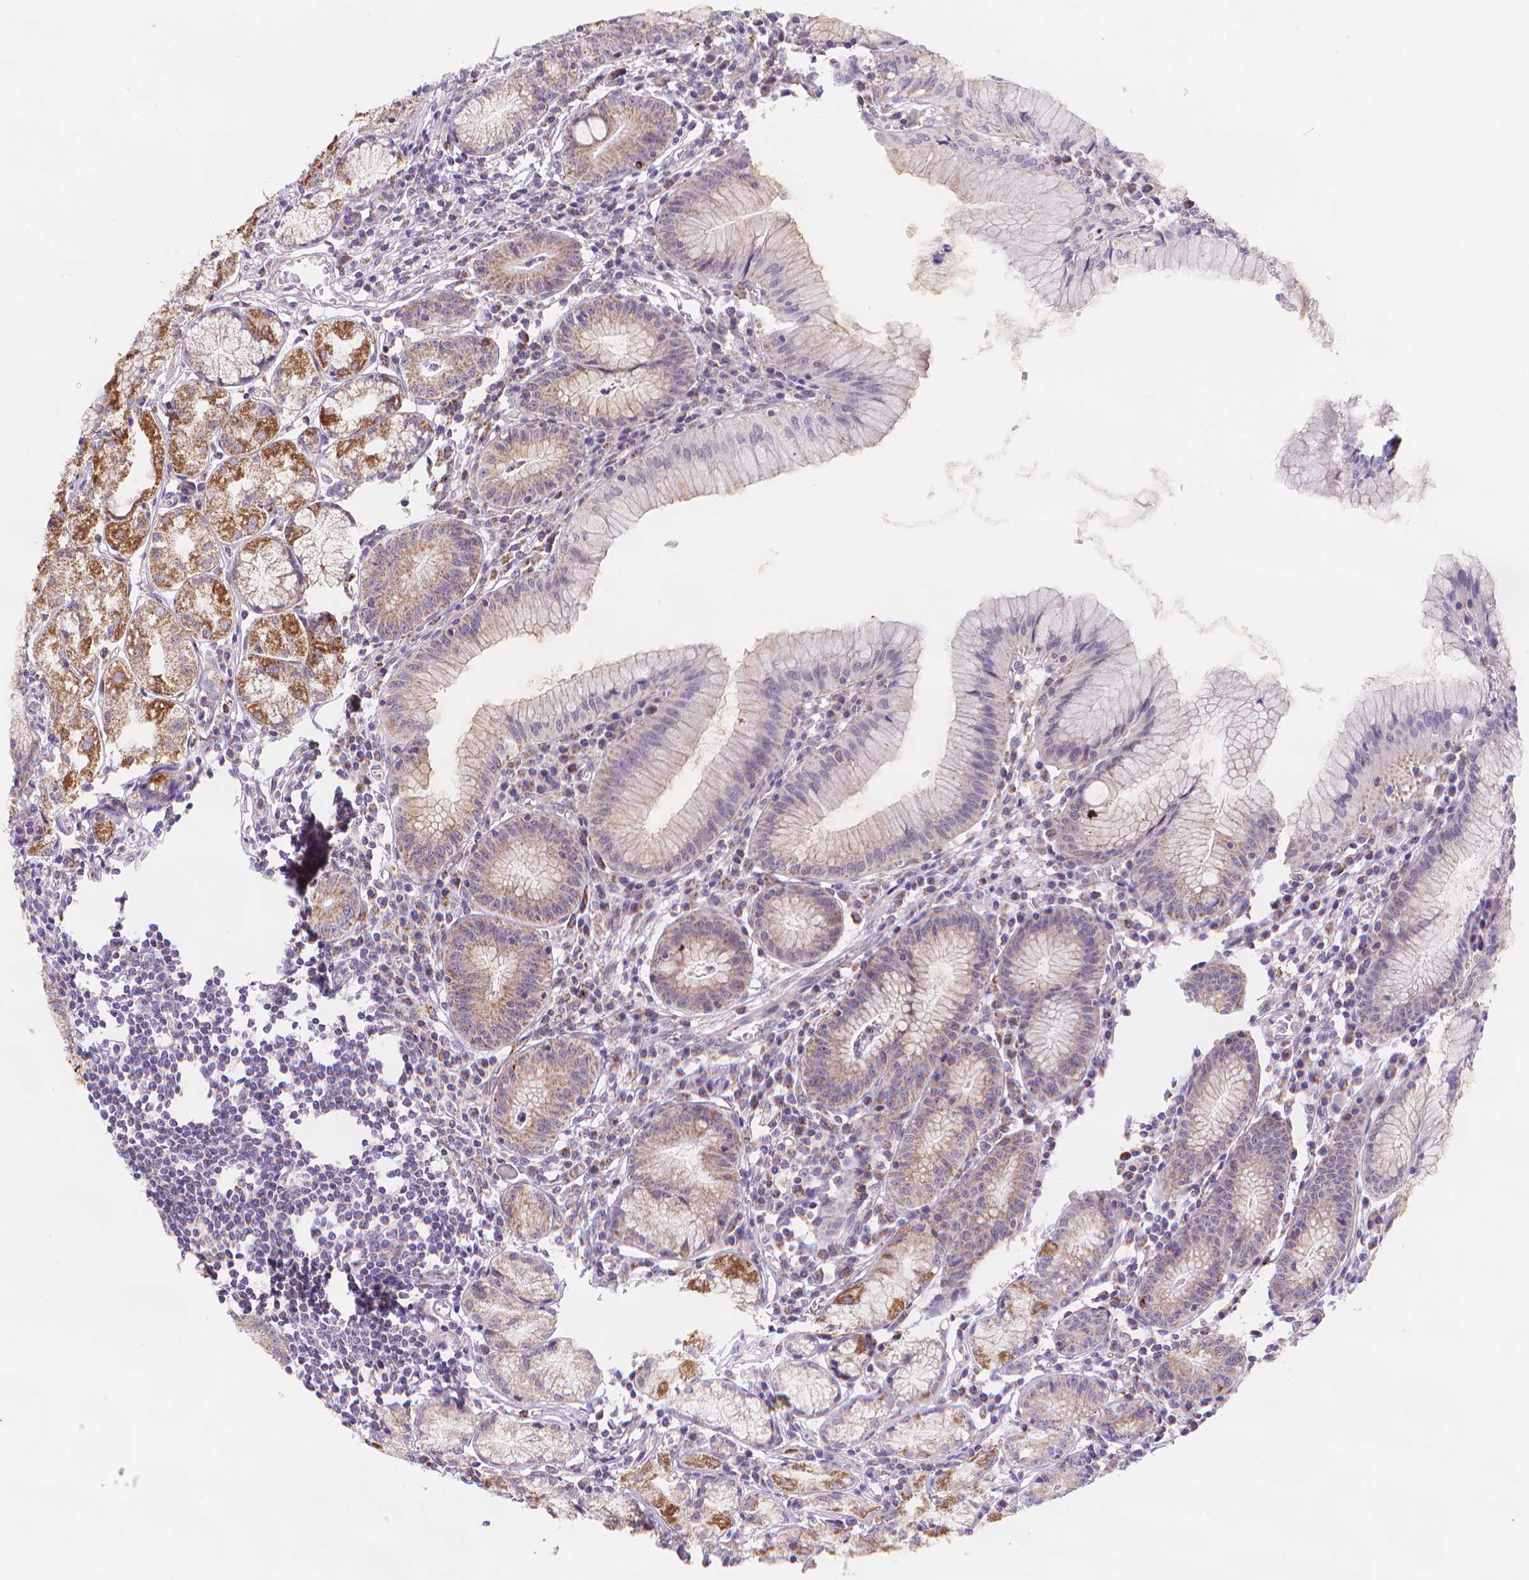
{"staining": {"intensity": "strong", "quantity": "25%-75%", "location": "cytoplasmic/membranous"}, "tissue": "stomach", "cell_type": "Glandular cells", "image_type": "normal", "snomed": [{"axis": "morphology", "description": "Normal tissue, NOS"}, {"axis": "topography", "description": "Stomach"}], "caption": "IHC (DAB) staining of normal human stomach displays strong cytoplasmic/membranous protein expression in approximately 25%-75% of glandular cells. (Brightfield microscopy of DAB IHC at high magnification).", "gene": "CYYR1", "patient": {"sex": "male", "age": 55}}